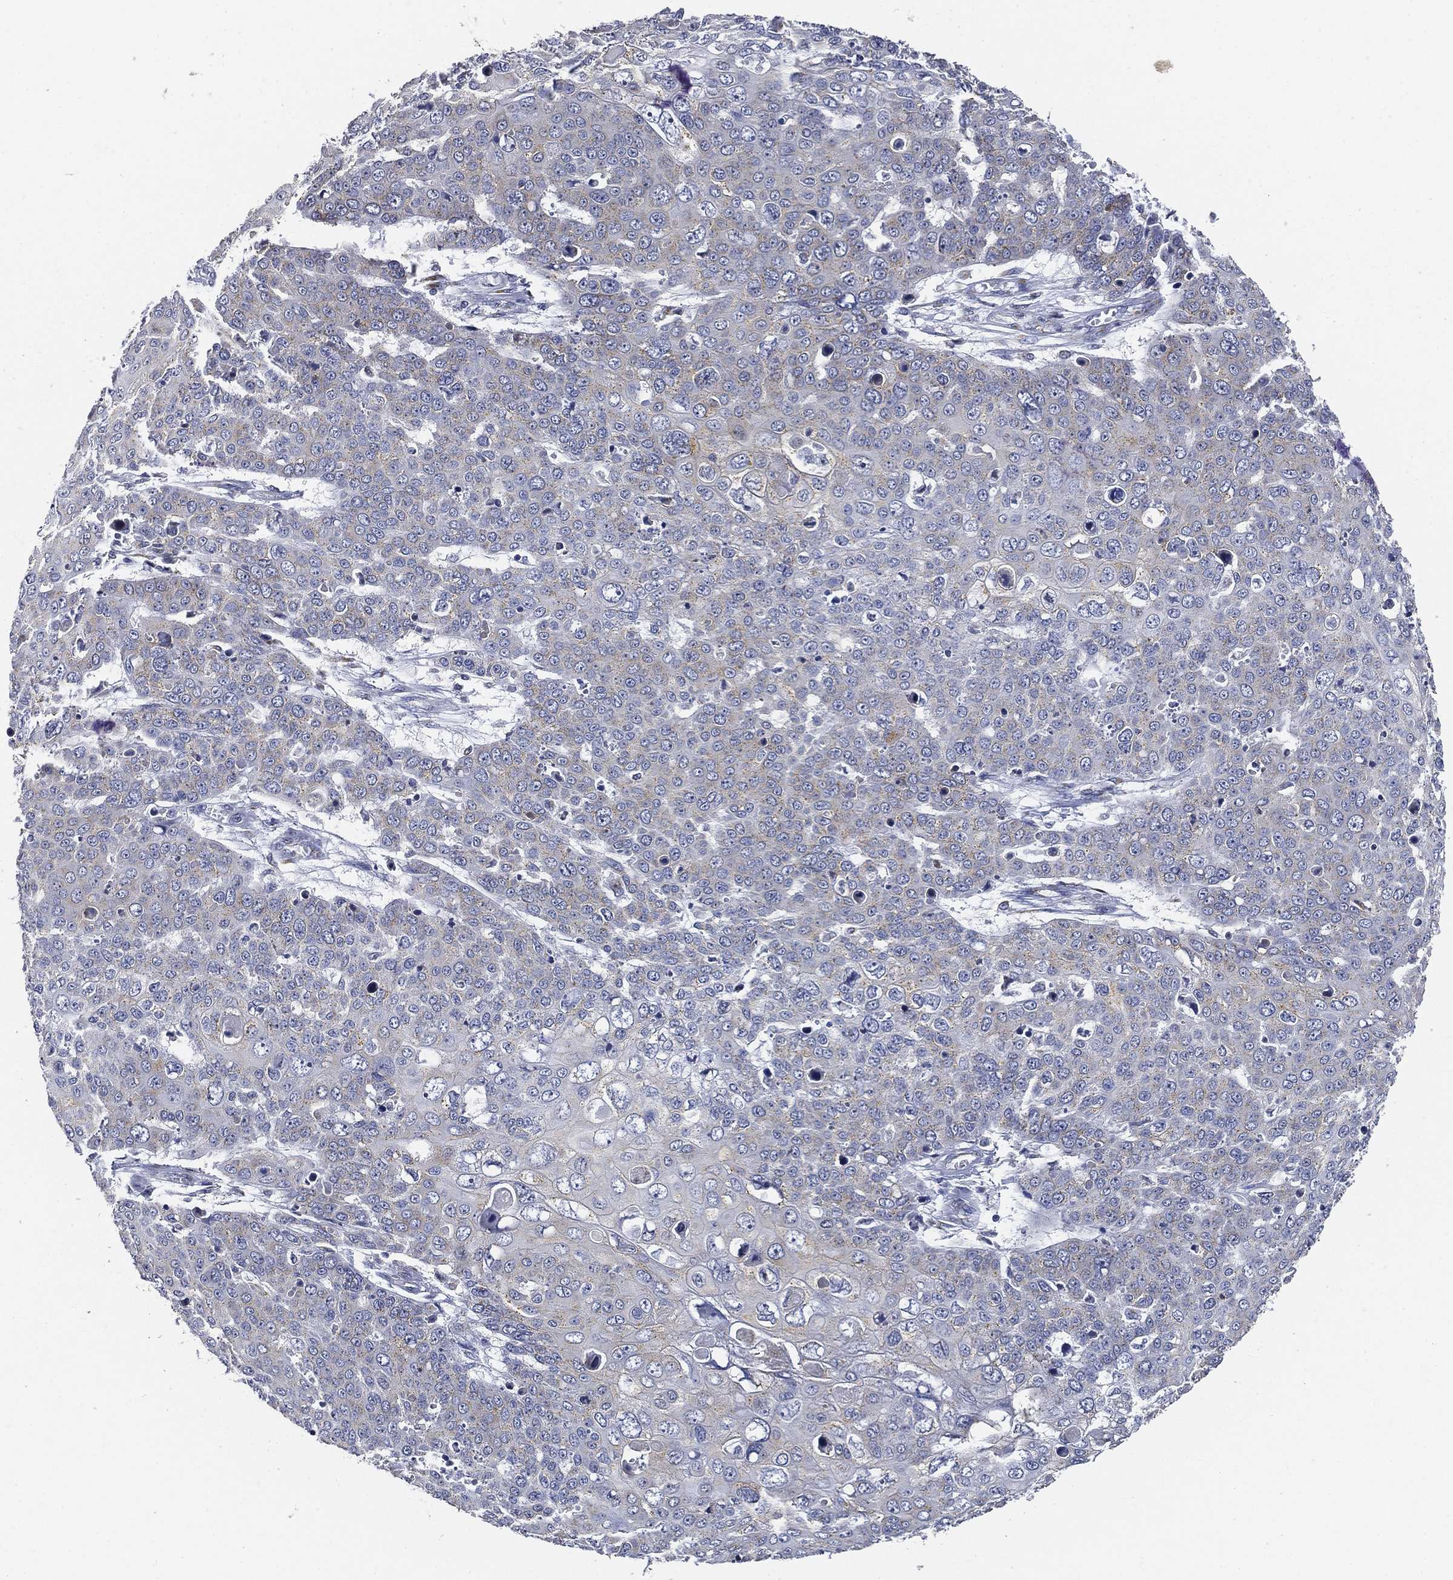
{"staining": {"intensity": "moderate", "quantity": "25%-75%", "location": "cytoplasmic/membranous"}, "tissue": "skin cancer", "cell_type": "Tumor cells", "image_type": "cancer", "snomed": [{"axis": "morphology", "description": "Squamous cell carcinoma, NOS"}, {"axis": "topography", "description": "Skin"}], "caption": "IHC of skin cancer (squamous cell carcinoma) demonstrates medium levels of moderate cytoplasmic/membranous positivity in approximately 25%-75% of tumor cells. (DAB (3,3'-diaminobenzidine) = brown stain, brightfield microscopy at high magnification).", "gene": "TICAM1", "patient": {"sex": "male", "age": 71}}